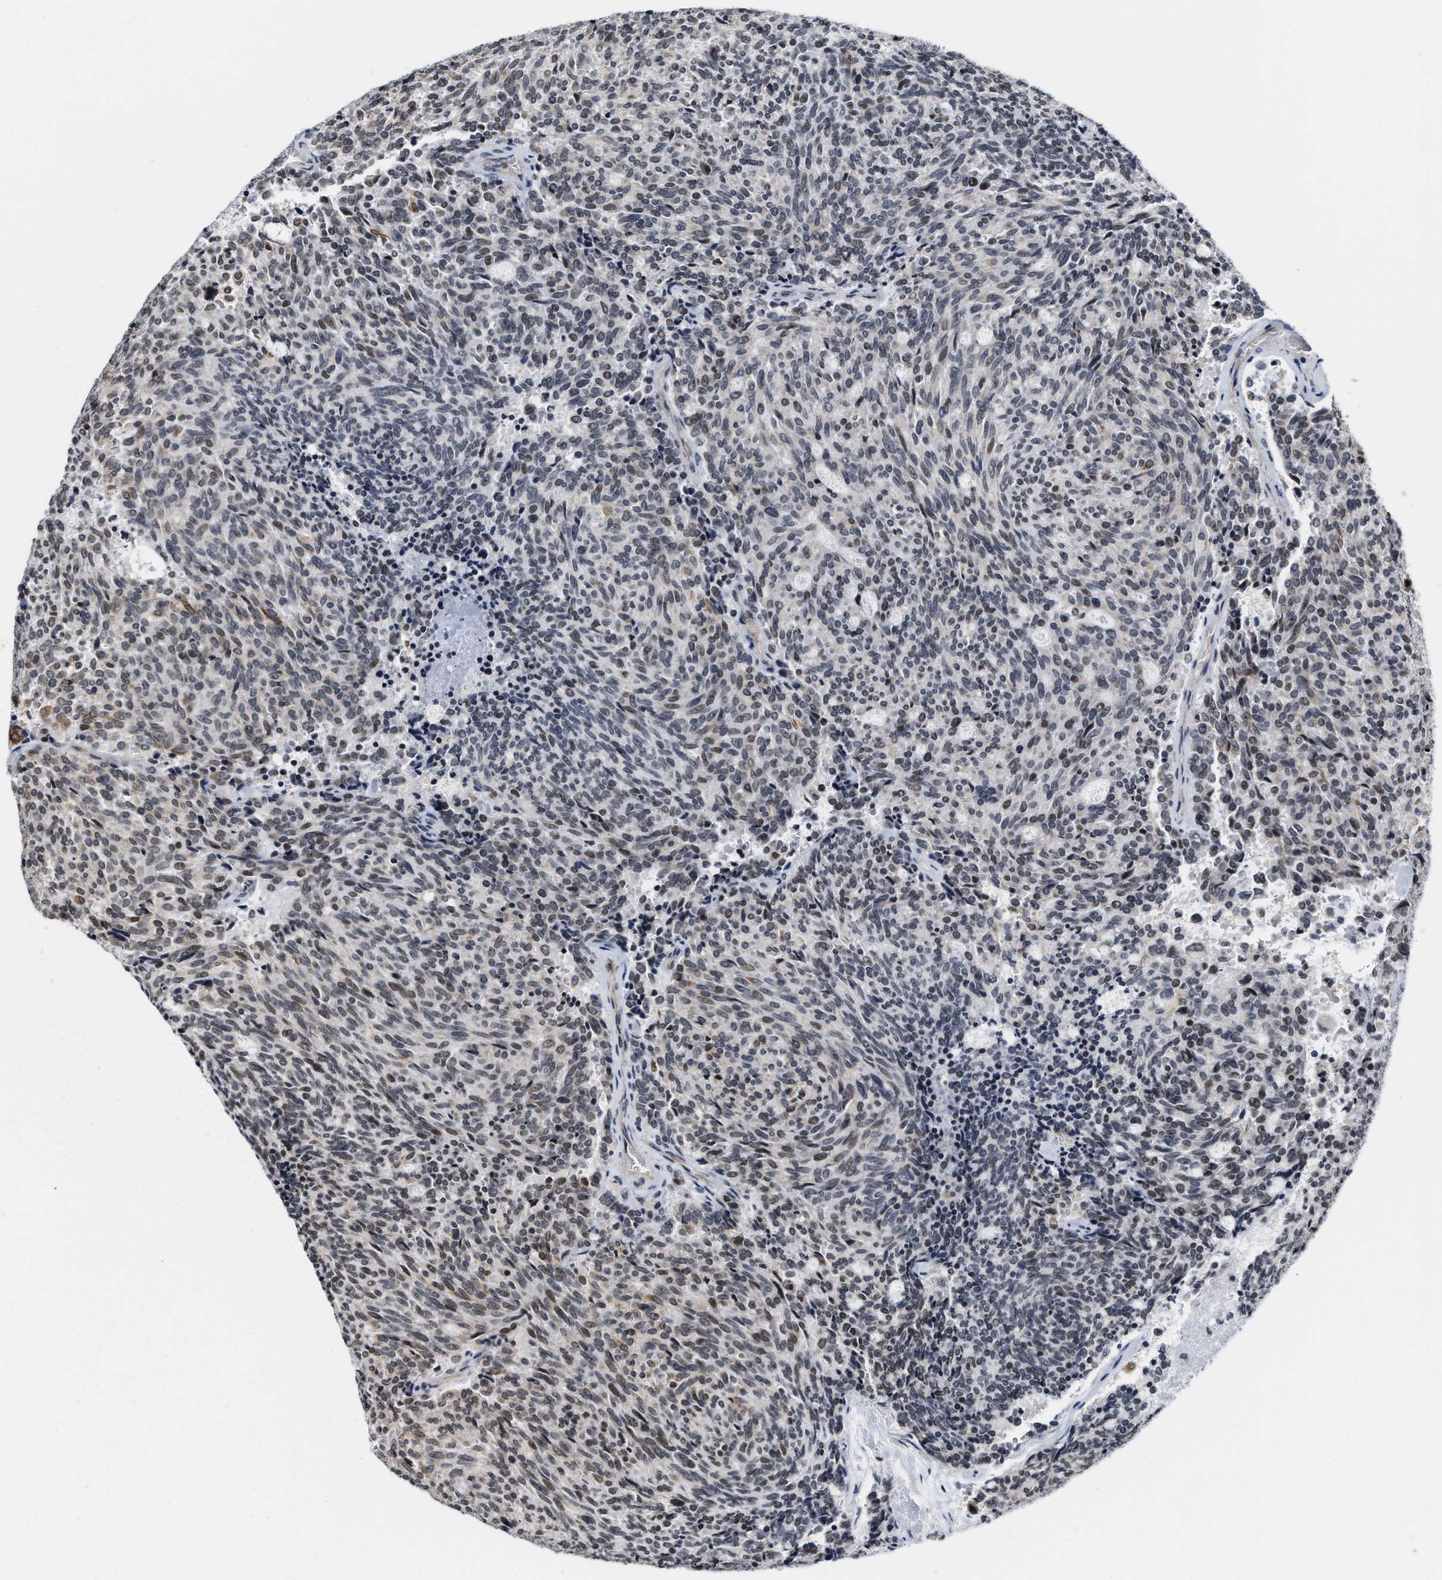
{"staining": {"intensity": "weak", "quantity": ">75%", "location": "nuclear"}, "tissue": "carcinoid", "cell_type": "Tumor cells", "image_type": "cancer", "snomed": [{"axis": "morphology", "description": "Carcinoid, malignant, NOS"}, {"axis": "topography", "description": "Pancreas"}], "caption": "High-magnification brightfield microscopy of carcinoid stained with DAB (brown) and counterstained with hematoxylin (blue). tumor cells exhibit weak nuclear staining is seen in about>75% of cells.", "gene": "ANKRD6", "patient": {"sex": "female", "age": 54}}